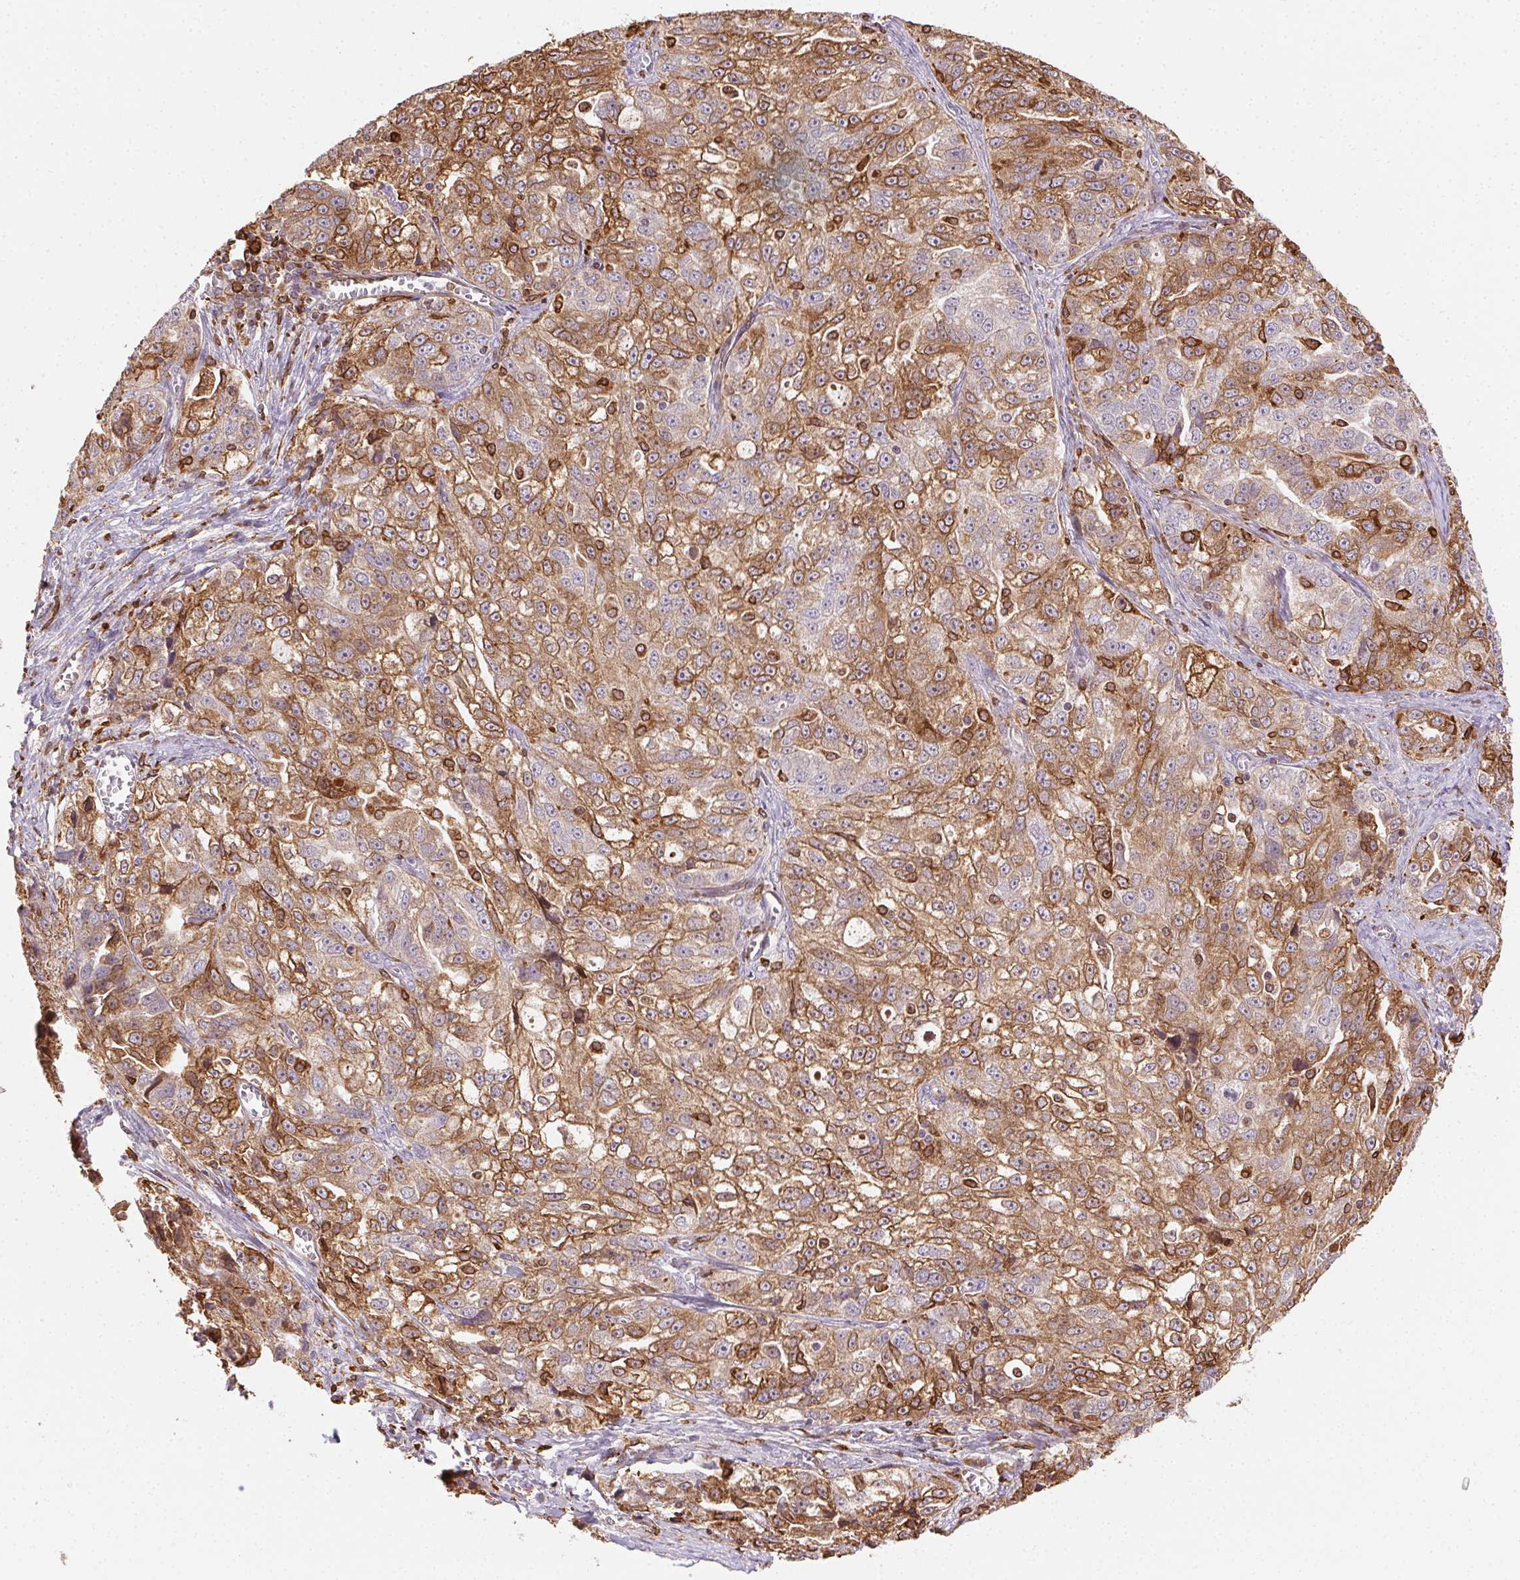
{"staining": {"intensity": "moderate", "quantity": ">75%", "location": "cytoplasmic/membranous"}, "tissue": "ovarian cancer", "cell_type": "Tumor cells", "image_type": "cancer", "snomed": [{"axis": "morphology", "description": "Cystadenocarcinoma, serous, NOS"}, {"axis": "topography", "description": "Ovary"}], "caption": "Immunohistochemistry photomicrograph of human serous cystadenocarcinoma (ovarian) stained for a protein (brown), which displays medium levels of moderate cytoplasmic/membranous expression in about >75% of tumor cells.", "gene": "RNASET2", "patient": {"sex": "female", "age": 51}}